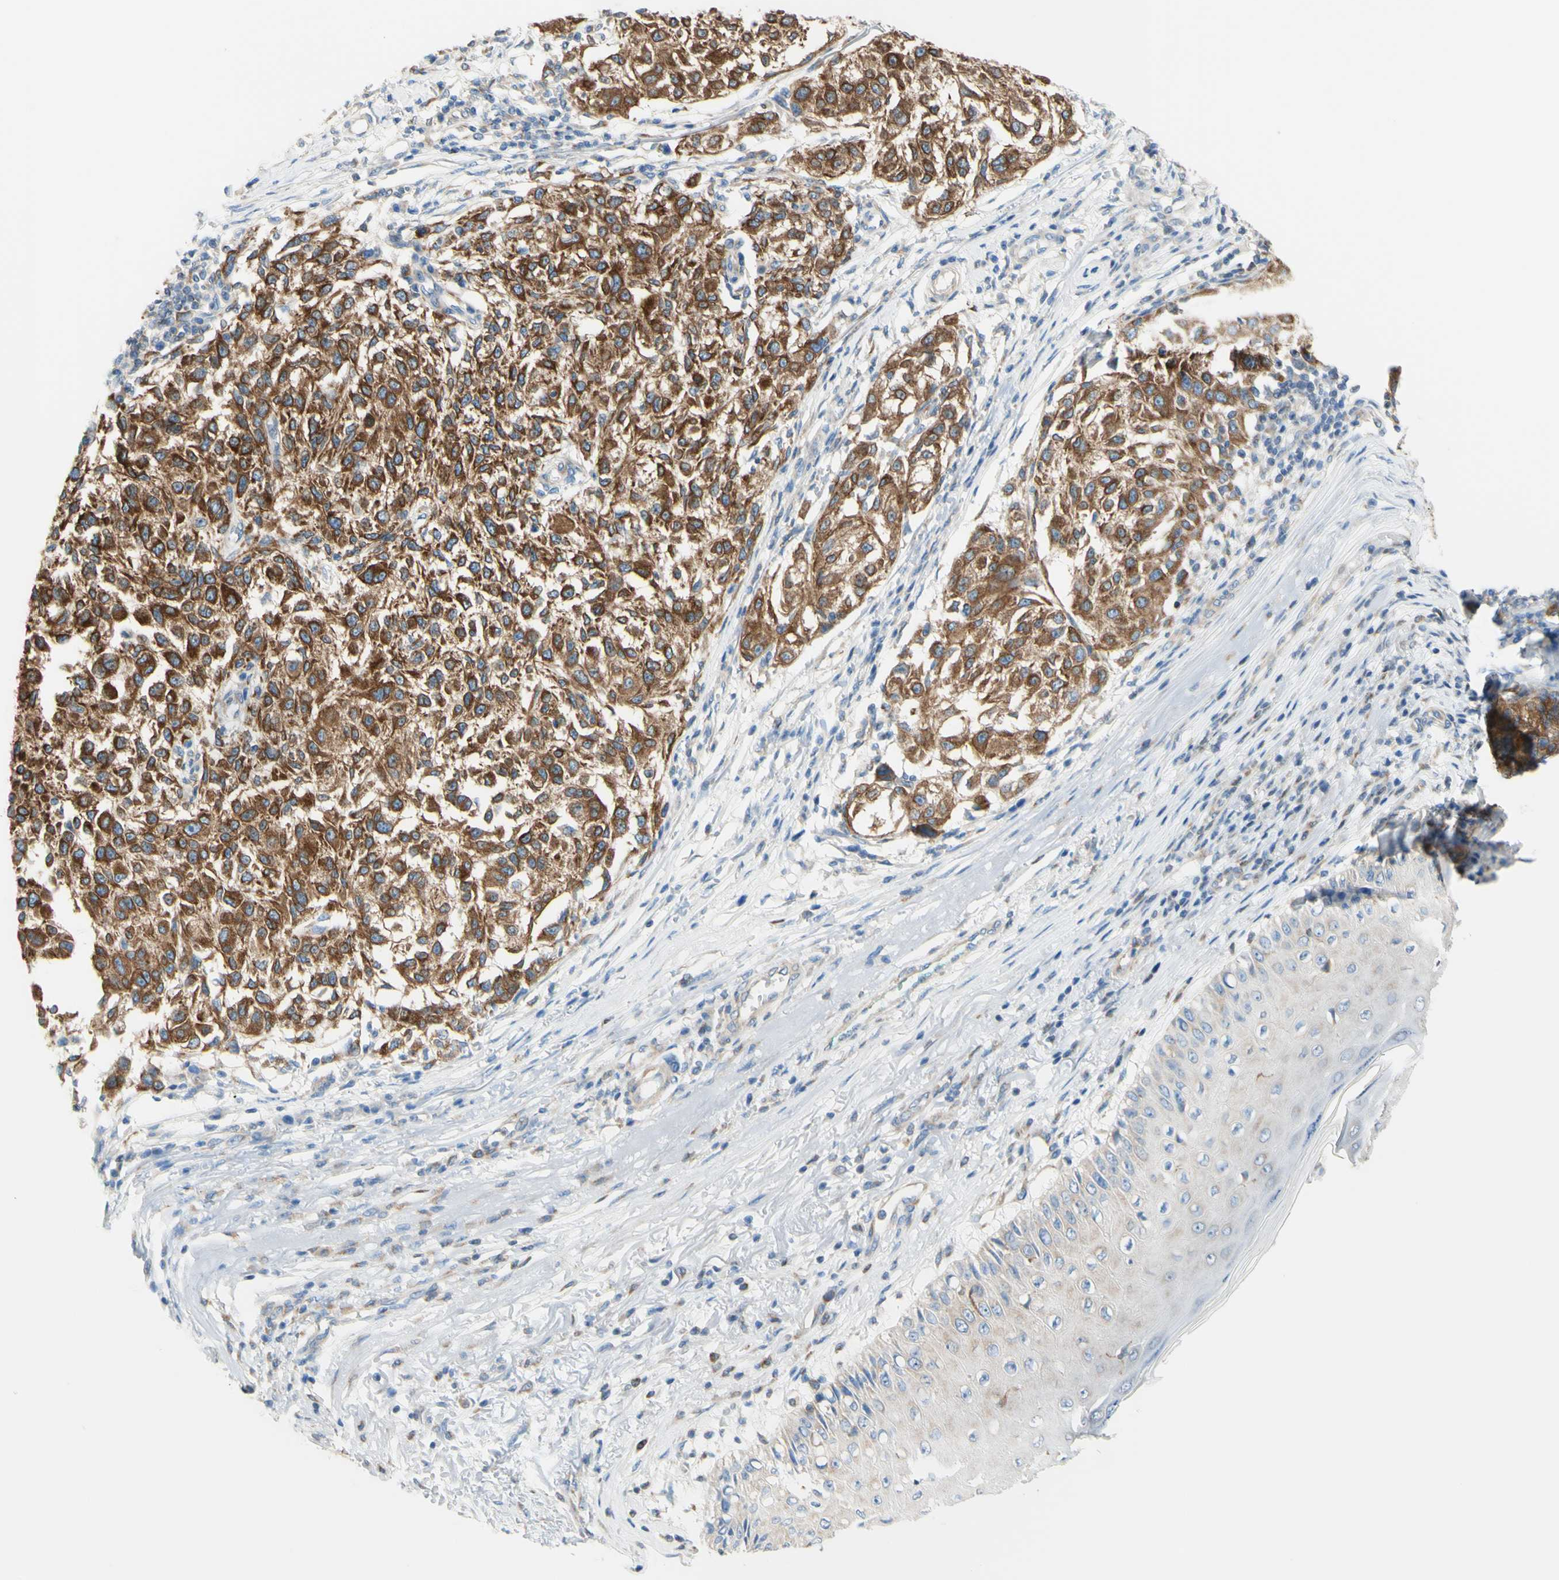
{"staining": {"intensity": "strong", "quantity": ">75%", "location": "cytoplasmic/membranous"}, "tissue": "melanoma", "cell_type": "Tumor cells", "image_type": "cancer", "snomed": [{"axis": "morphology", "description": "Necrosis, NOS"}, {"axis": "morphology", "description": "Malignant melanoma, NOS"}, {"axis": "topography", "description": "Skin"}], "caption": "Immunohistochemistry (DAB) staining of human melanoma exhibits strong cytoplasmic/membranous protein expression in about >75% of tumor cells.", "gene": "RETREG2", "patient": {"sex": "female", "age": 87}}